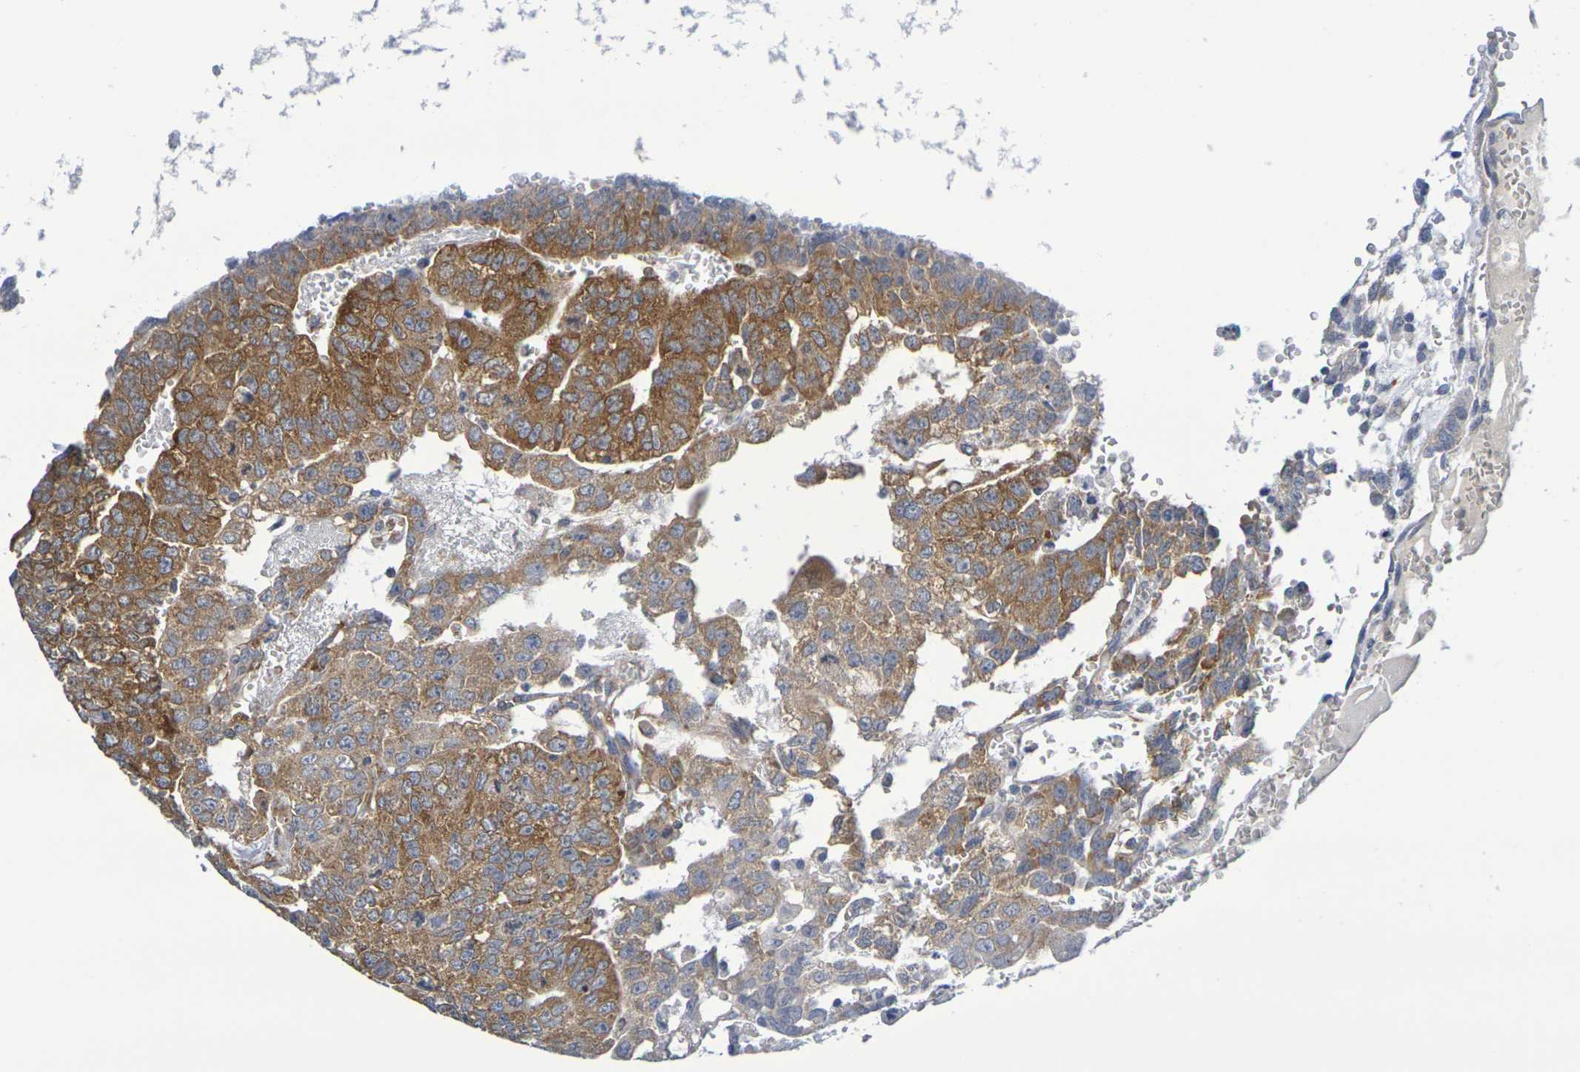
{"staining": {"intensity": "moderate", "quantity": ">75%", "location": "cytoplasmic/membranous"}, "tissue": "testis cancer", "cell_type": "Tumor cells", "image_type": "cancer", "snomed": [{"axis": "morphology", "description": "Seminoma, NOS"}, {"axis": "morphology", "description": "Carcinoma, Embryonal, NOS"}, {"axis": "topography", "description": "Testis"}], "caption": "A high-resolution micrograph shows immunohistochemistry (IHC) staining of embryonal carcinoma (testis), which displays moderate cytoplasmic/membranous expression in approximately >75% of tumor cells.", "gene": "CHRNB1", "patient": {"sex": "male", "age": 52}}